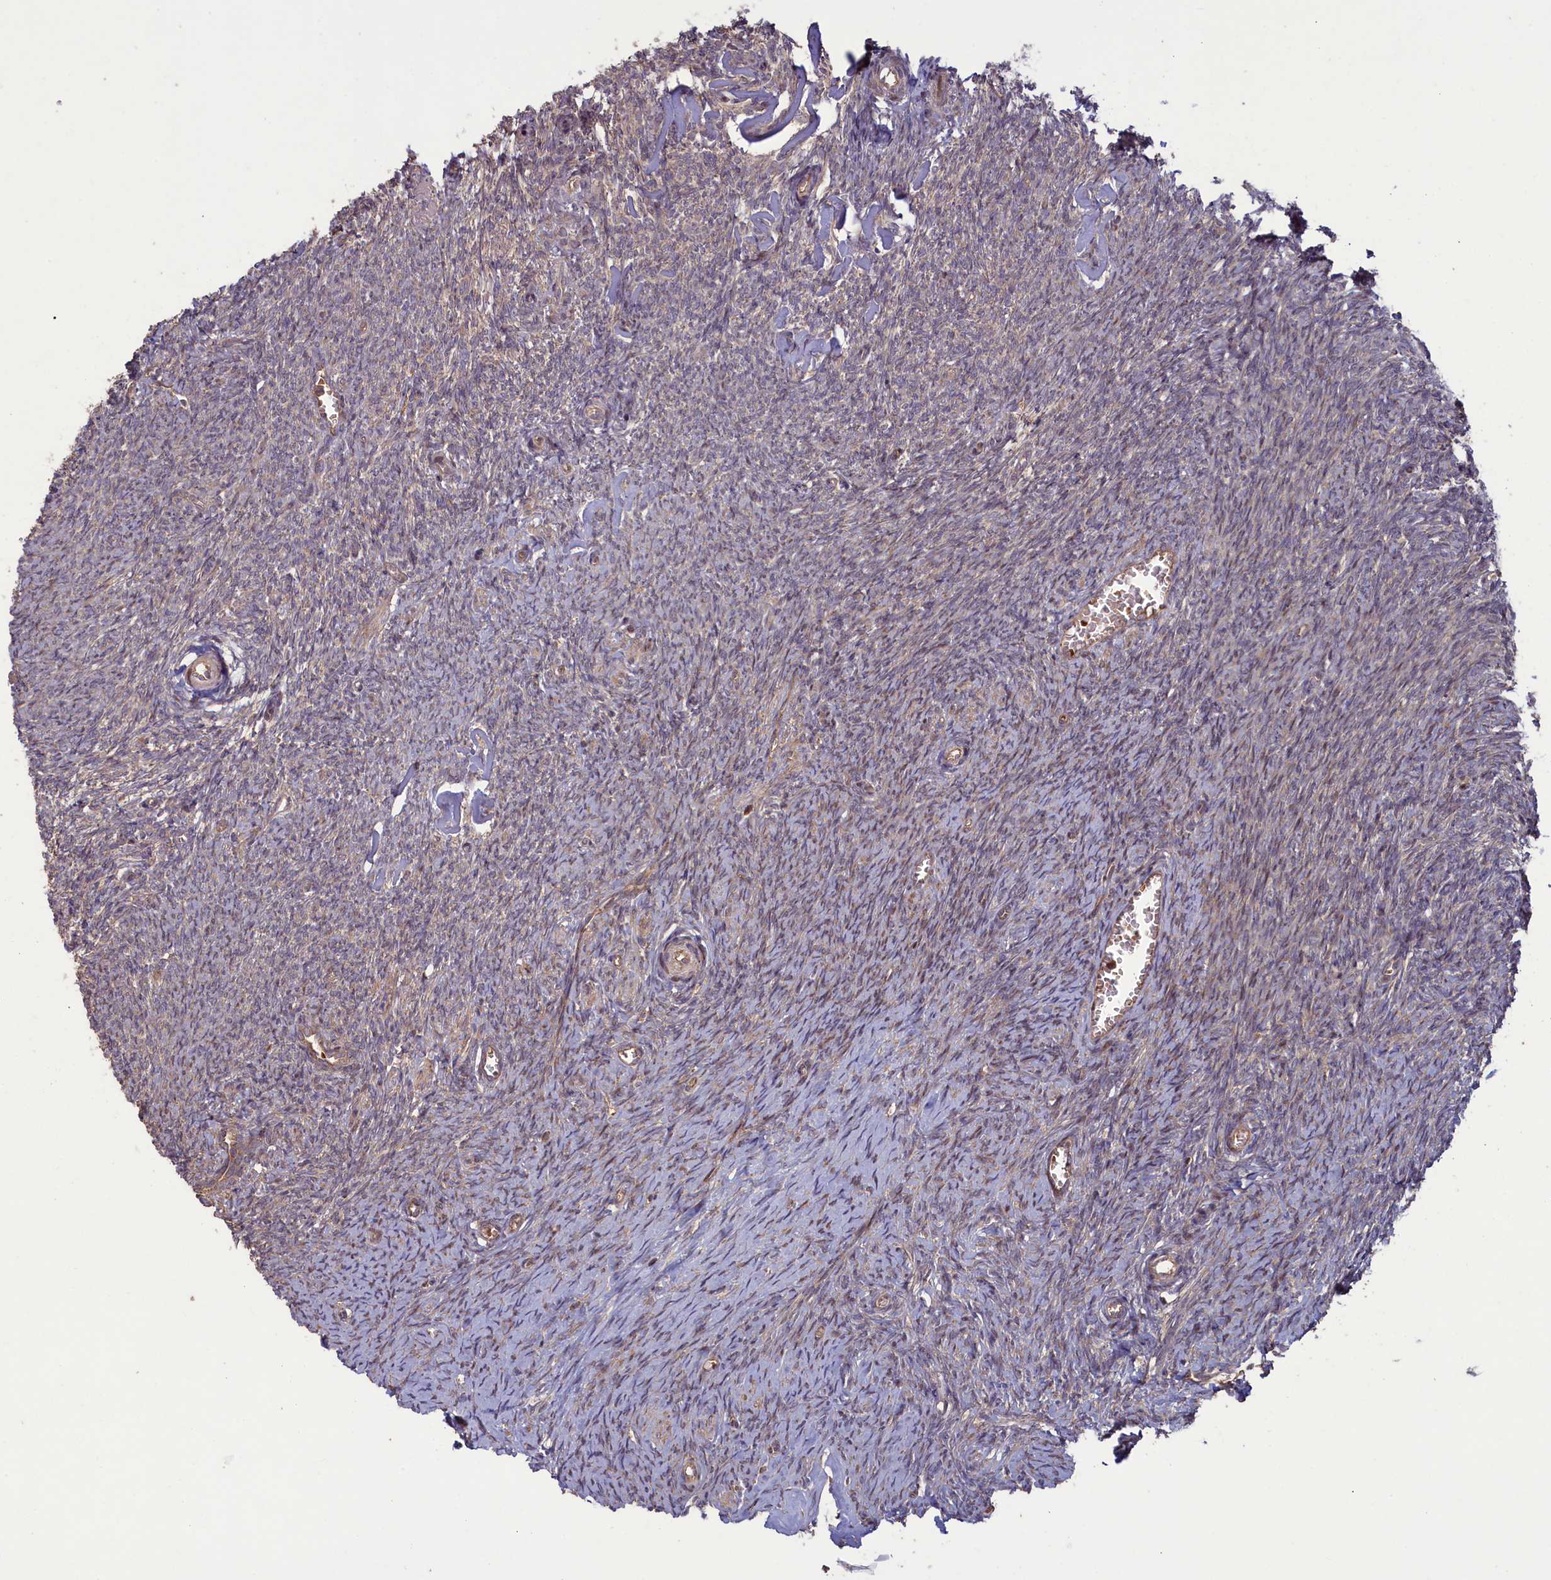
{"staining": {"intensity": "weak", "quantity": "25%-75%", "location": "cytoplasmic/membranous"}, "tissue": "ovary", "cell_type": "Ovarian stroma cells", "image_type": "normal", "snomed": [{"axis": "morphology", "description": "Normal tissue, NOS"}, {"axis": "topography", "description": "Ovary"}], "caption": "Immunohistochemistry (IHC) (DAB) staining of unremarkable ovary exhibits weak cytoplasmic/membranous protein expression in about 25%-75% of ovarian stroma cells.", "gene": "CIAO2B", "patient": {"sex": "female", "age": 44}}